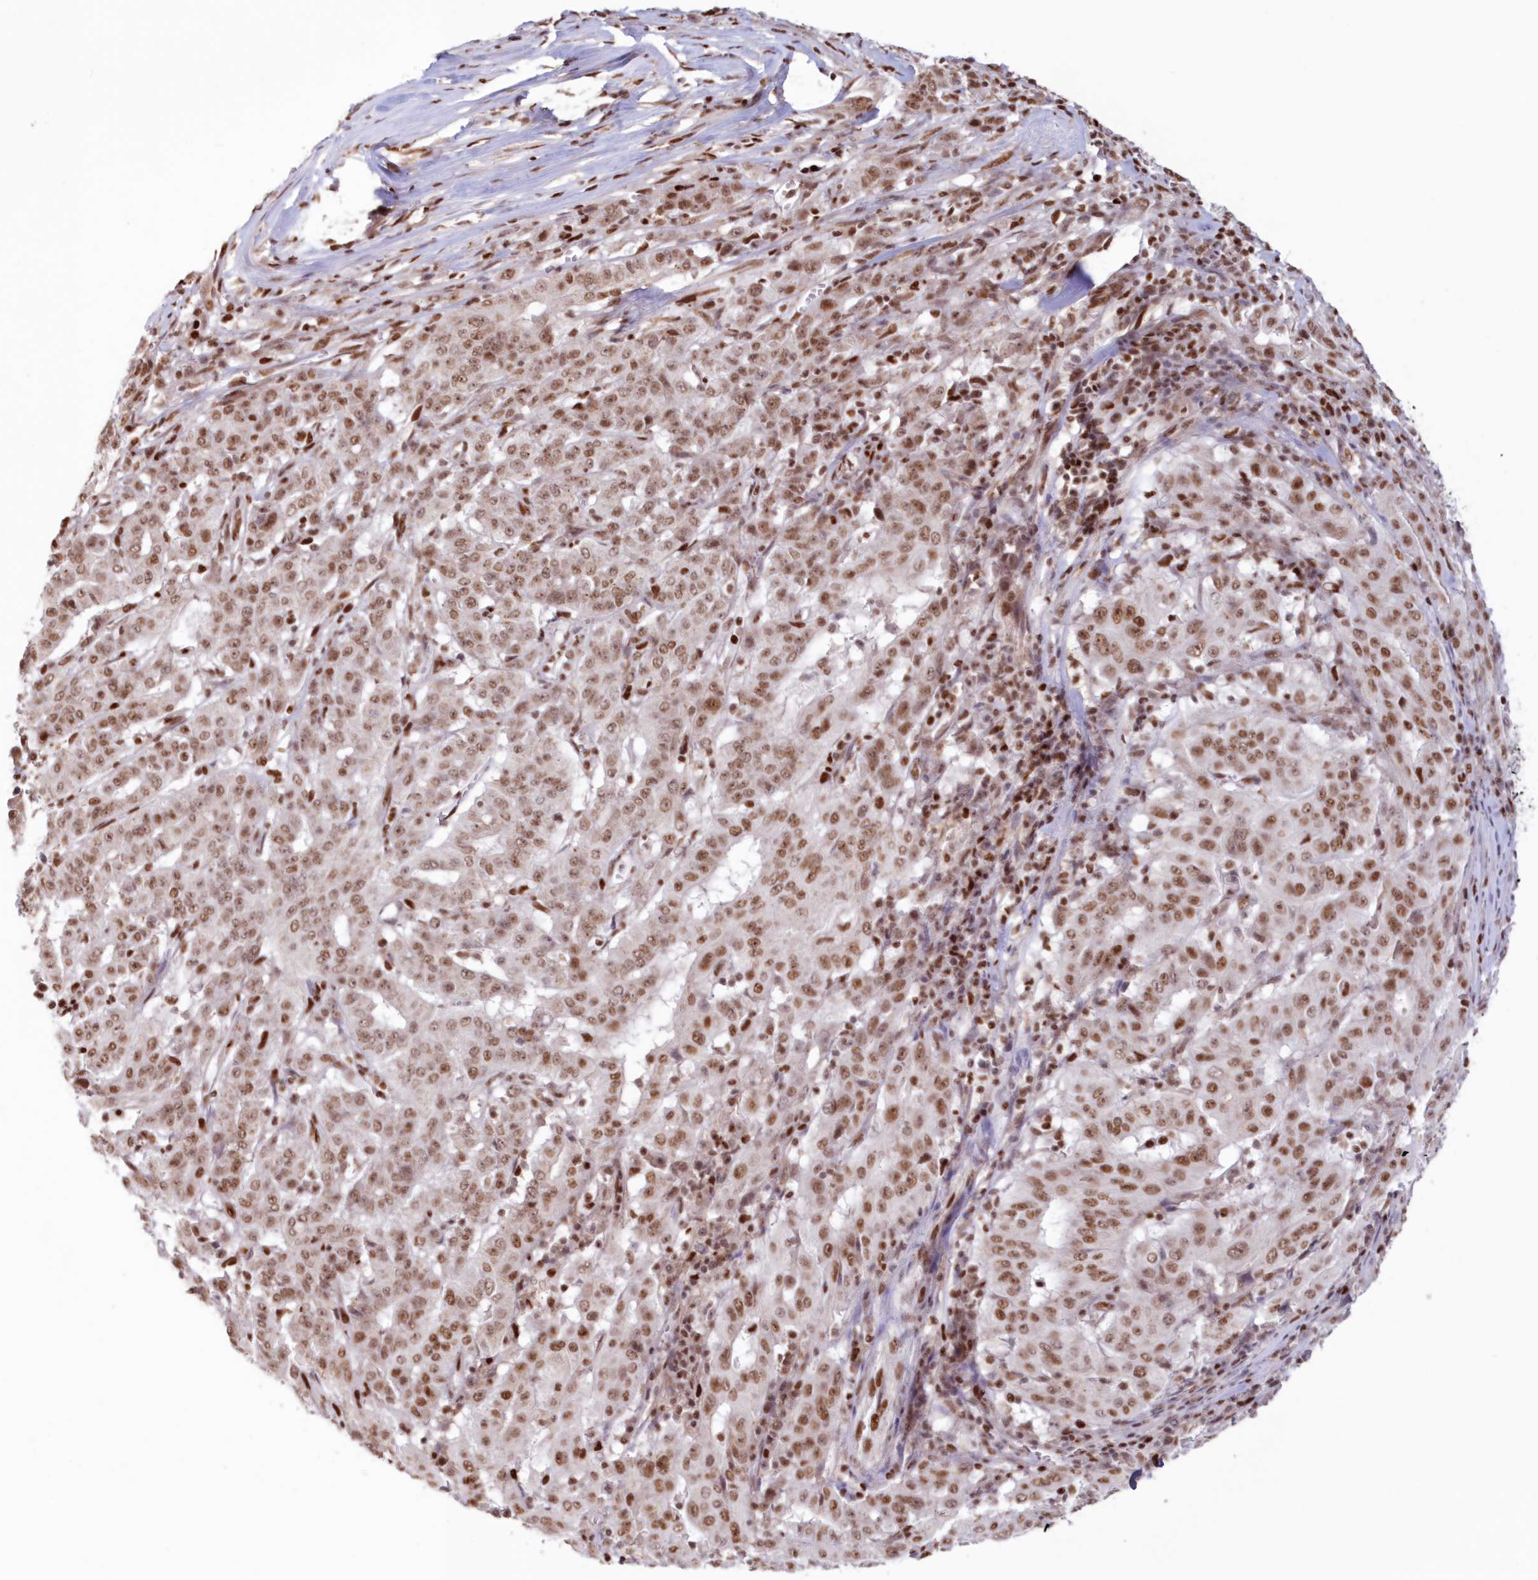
{"staining": {"intensity": "moderate", "quantity": ">75%", "location": "nuclear"}, "tissue": "pancreatic cancer", "cell_type": "Tumor cells", "image_type": "cancer", "snomed": [{"axis": "morphology", "description": "Adenocarcinoma, NOS"}, {"axis": "topography", "description": "Pancreas"}], "caption": "The photomicrograph demonstrates immunohistochemical staining of pancreatic cancer (adenocarcinoma). There is moderate nuclear expression is seen in about >75% of tumor cells. (DAB (3,3'-diaminobenzidine) IHC with brightfield microscopy, high magnification).", "gene": "POLR2B", "patient": {"sex": "male", "age": 63}}